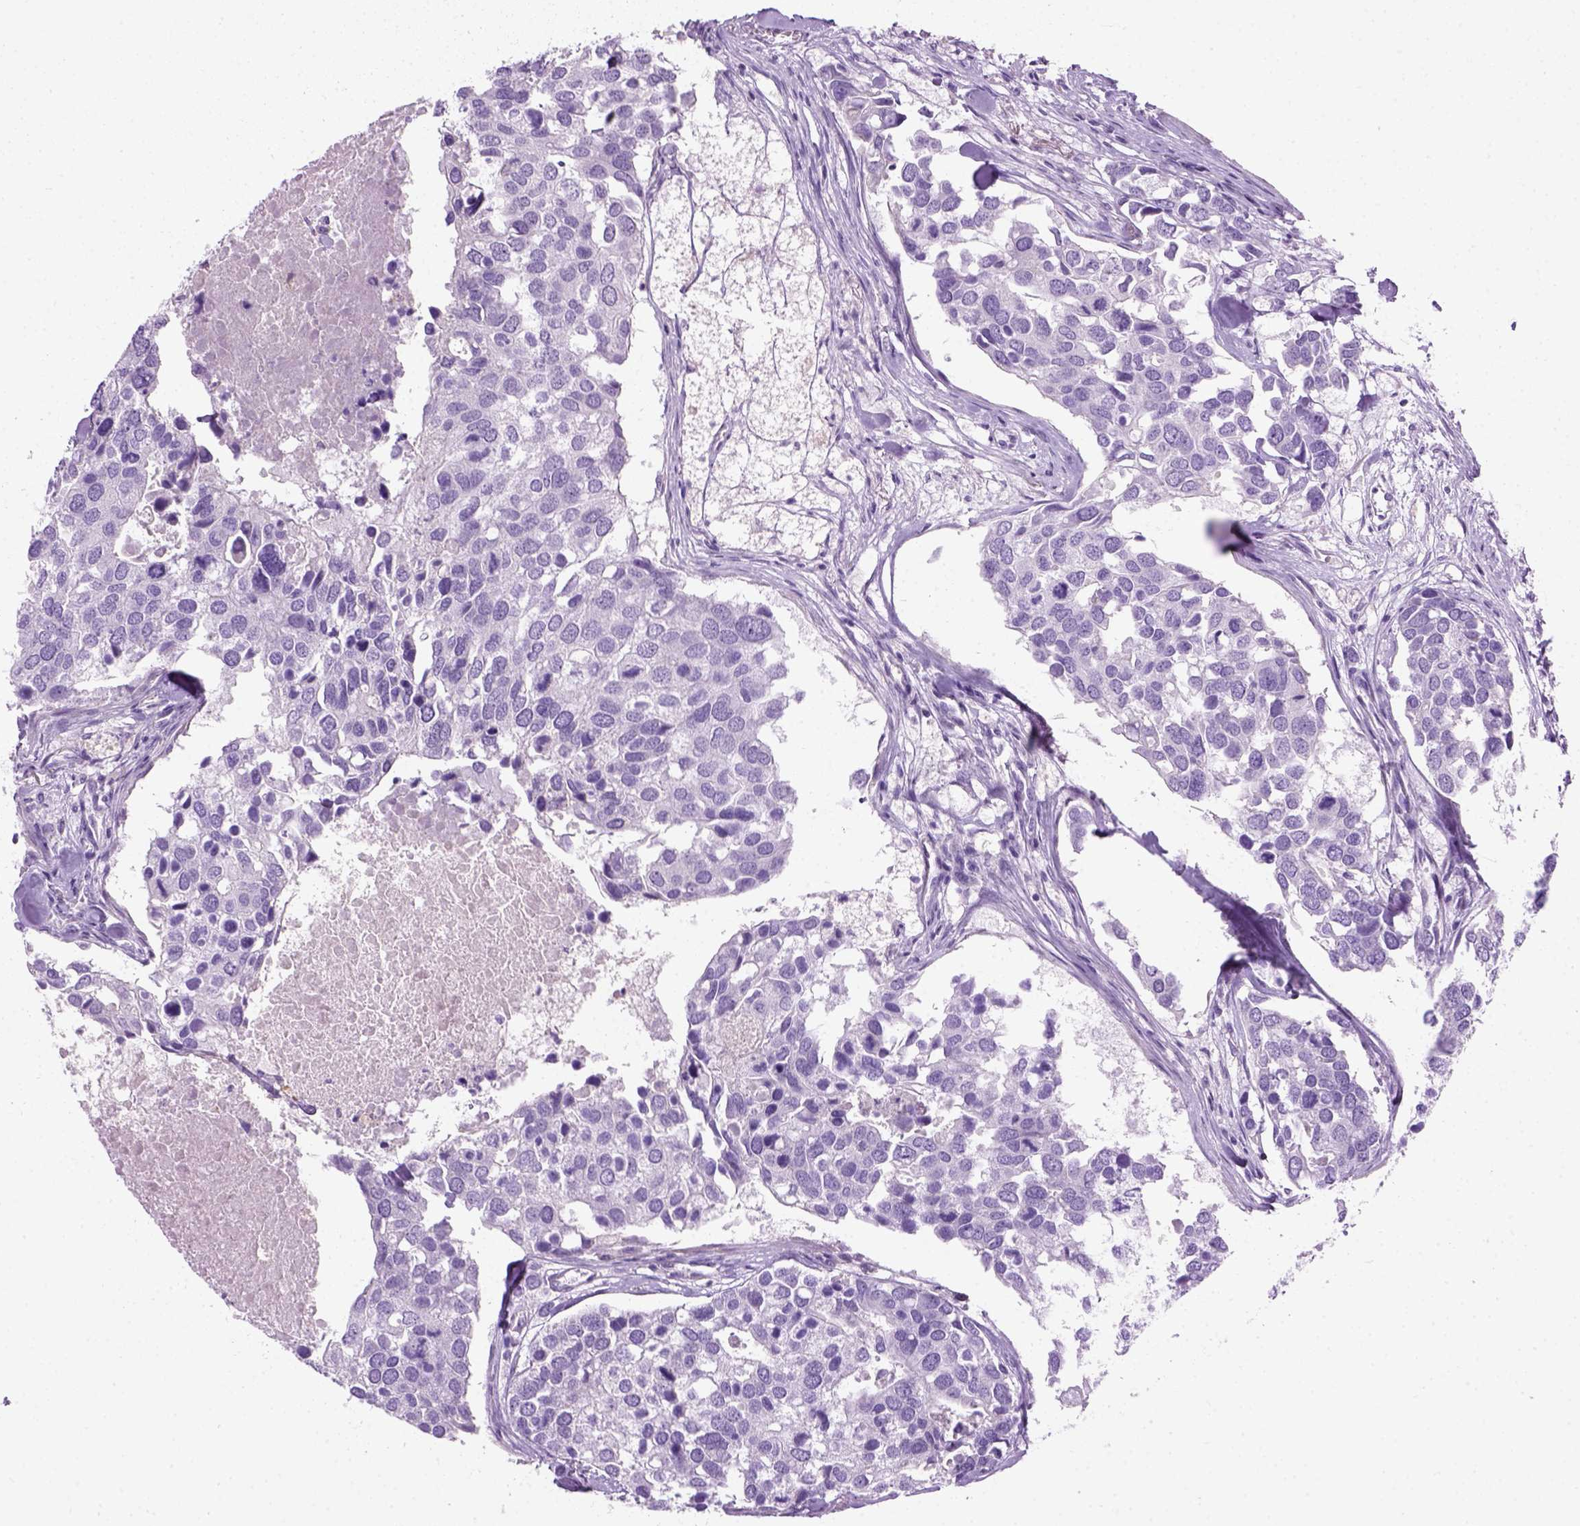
{"staining": {"intensity": "negative", "quantity": "none", "location": "none"}, "tissue": "breast cancer", "cell_type": "Tumor cells", "image_type": "cancer", "snomed": [{"axis": "morphology", "description": "Duct carcinoma"}, {"axis": "topography", "description": "Breast"}], "caption": "Breast cancer (infiltrating ductal carcinoma) was stained to show a protein in brown. There is no significant staining in tumor cells.", "gene": "GABRB2", "patient": {"sex": "female", "age": 83}}